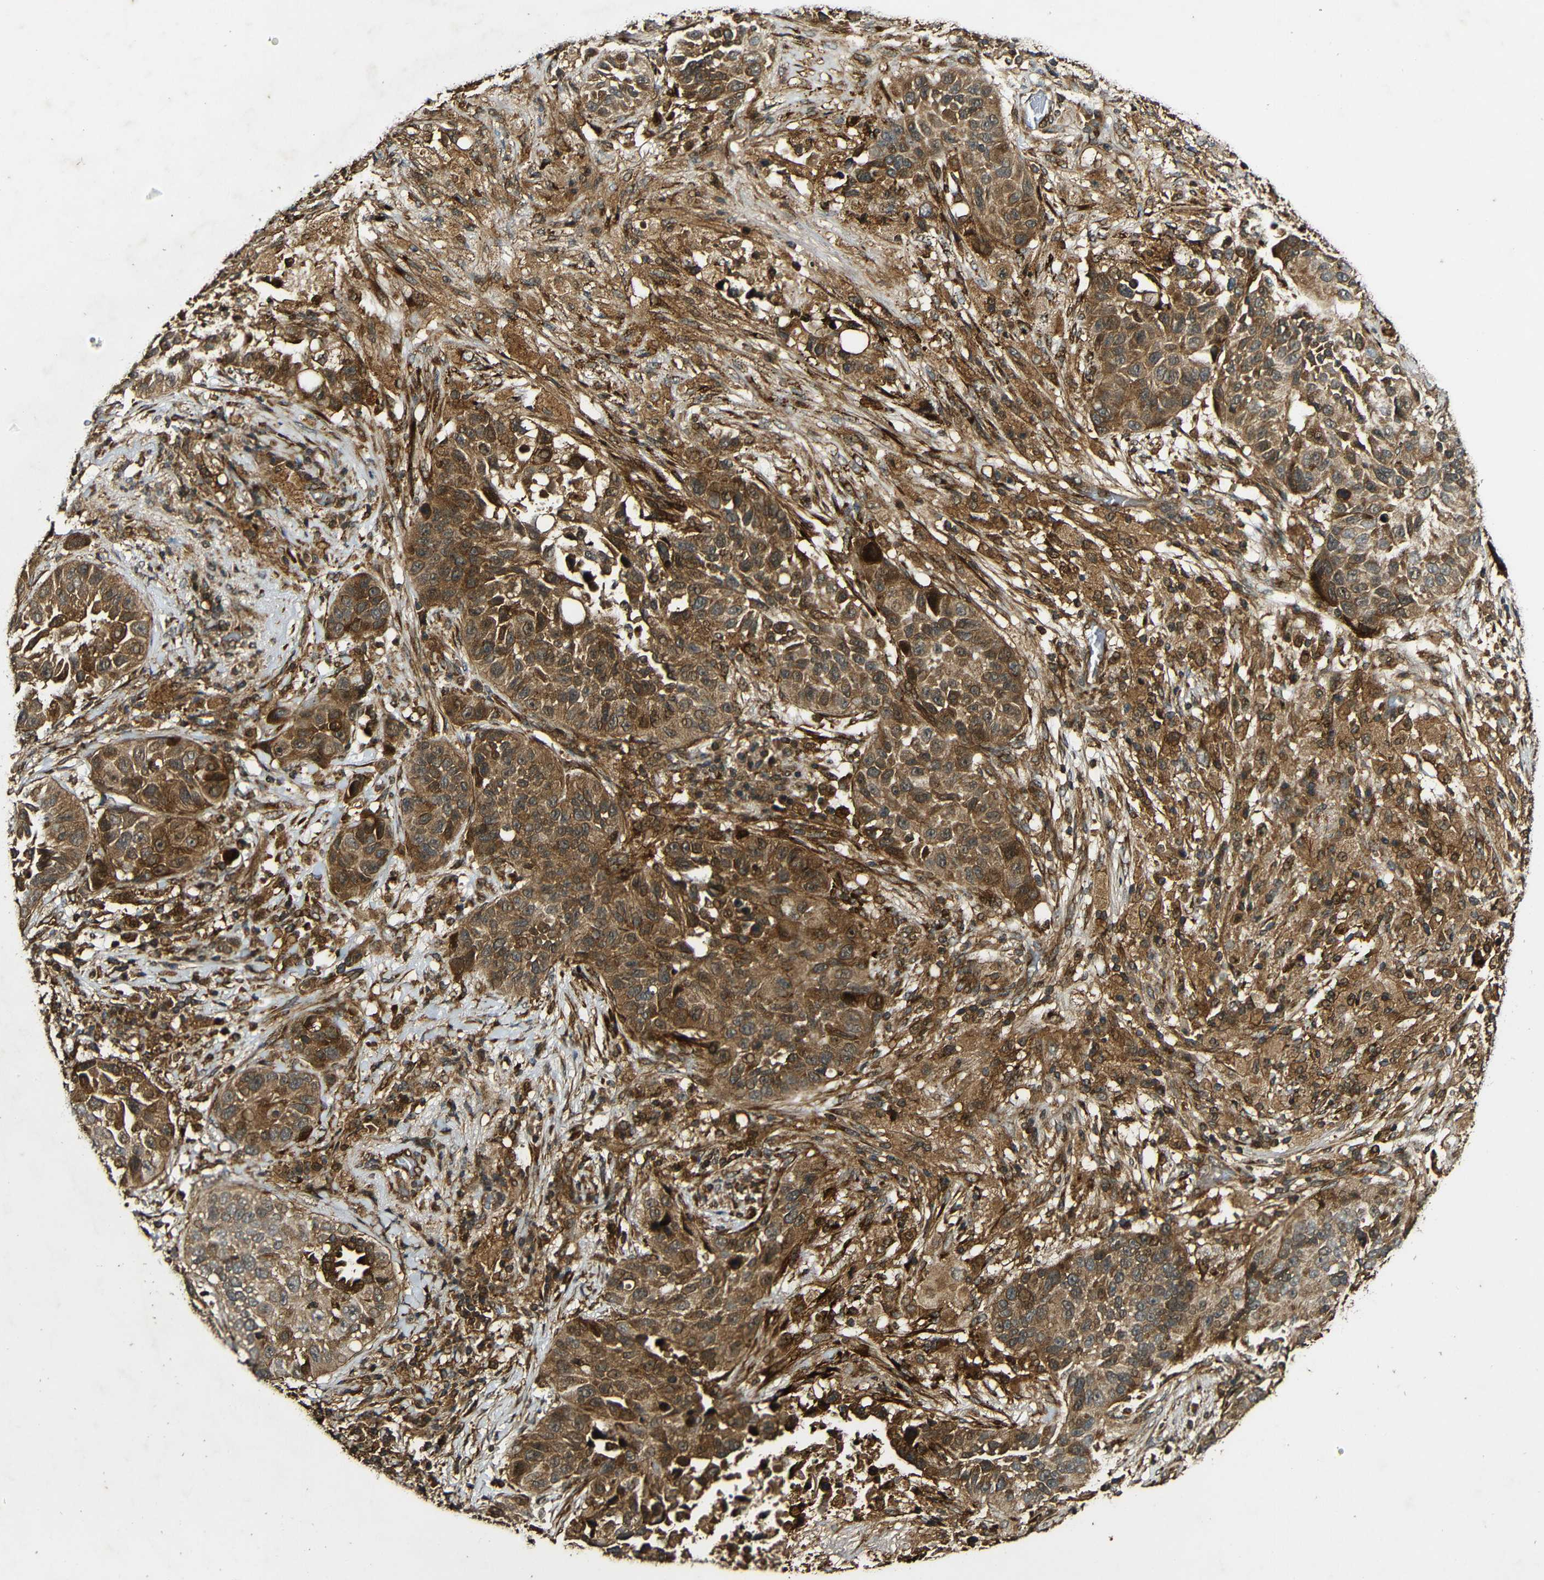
{"staining": {"intensity": "moderate", "quantity": ">75%", "location": "cytoplasmic/membranous"}, "tissue": "lung cancer", "cell_type": "Tumor cells", "image_type": "cancer", "snomed": [{"axis": "morphology", "description": "Squamous cell carcinoma, NOS"}, {"axis": "topography", "description": "Lung"}], "caption": "A brown stain shows moderate cytoplasmic/membranous staining of a protein in lung cancer (squamous cell carcinoma) tumor cells.", "gene": "CASP8", "patient": {"sex": "male", "age": 57}}